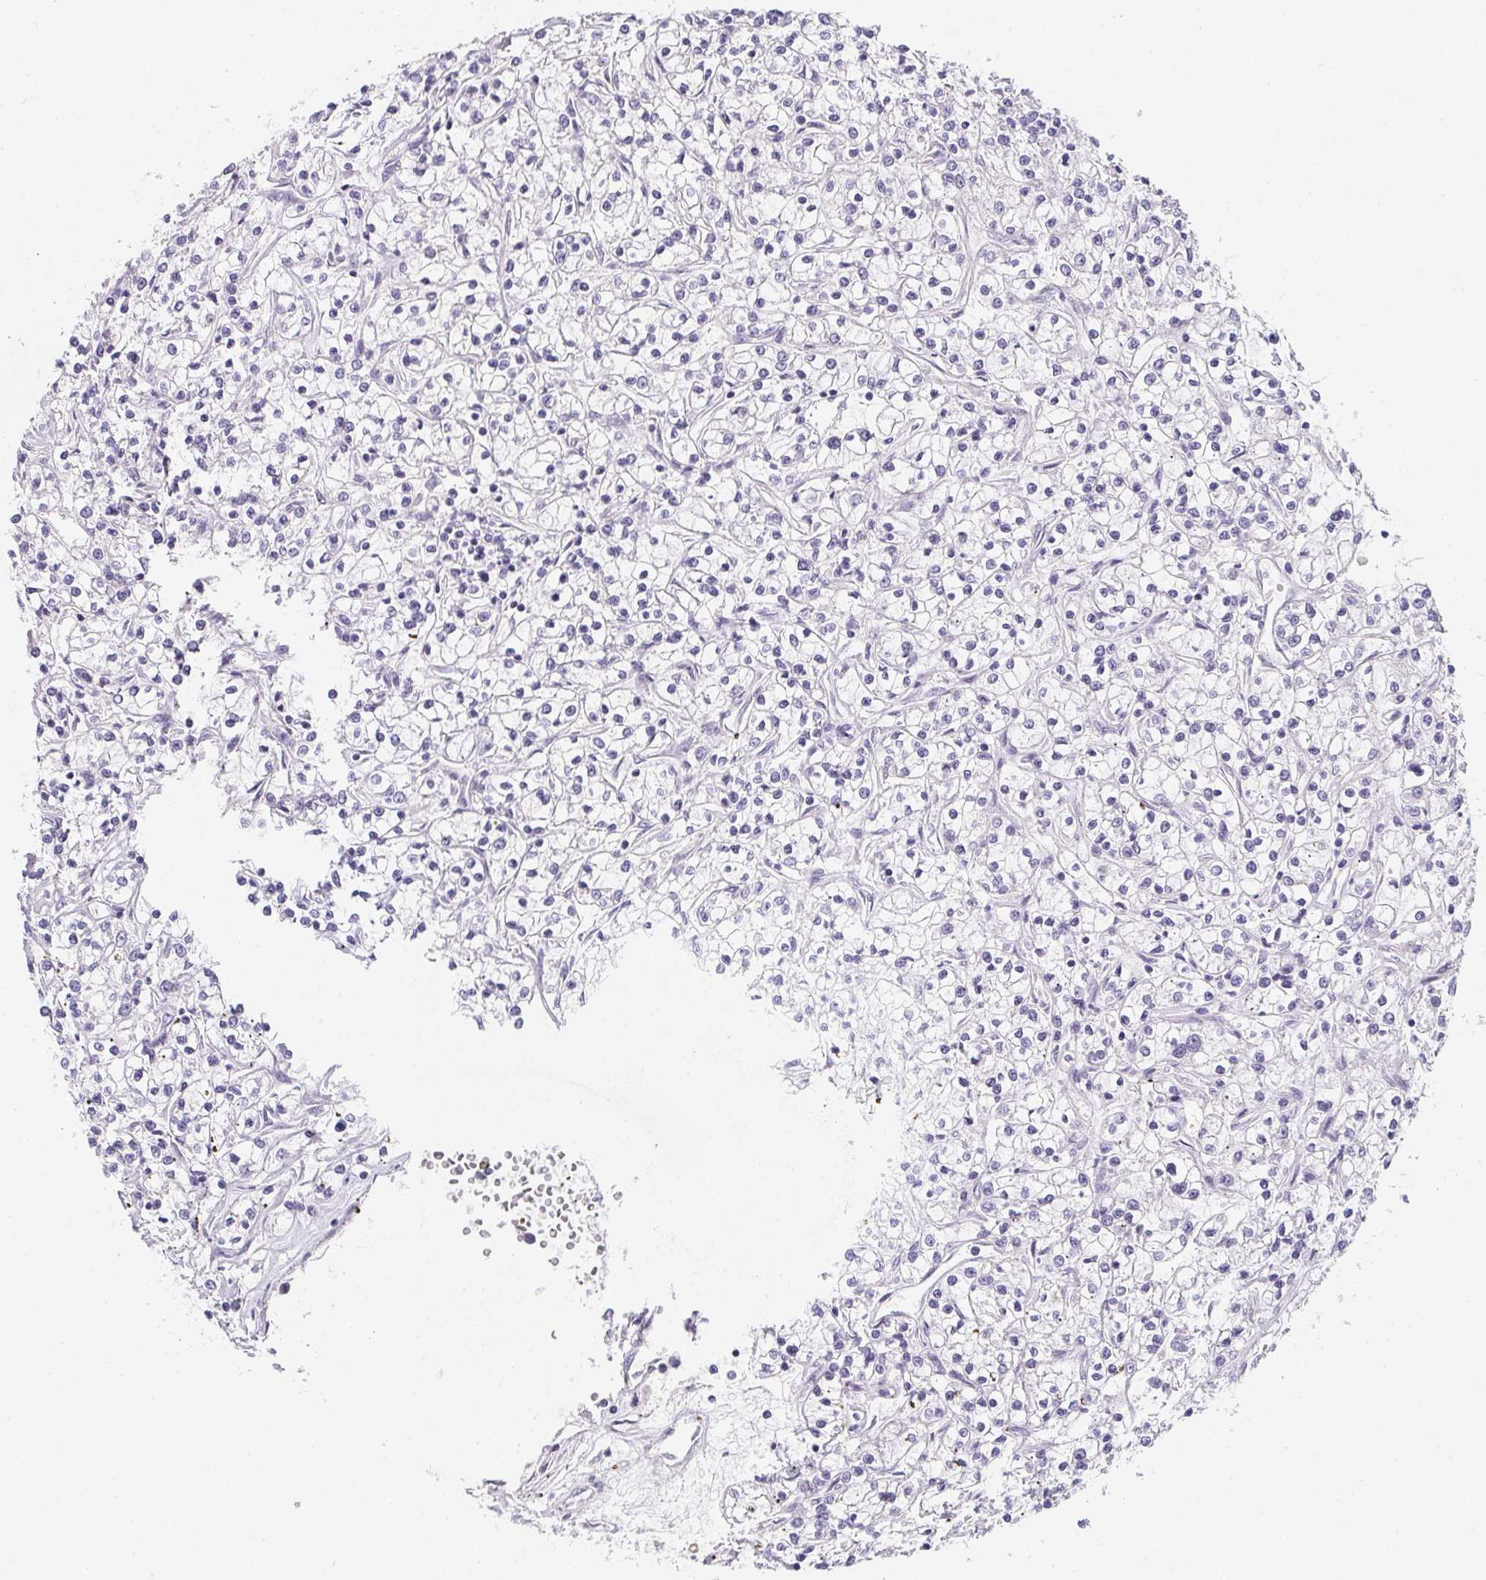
{"staining": {"intensity": "negative", "quantity": "none", "location": "none"}, "tissue": "renal cancer", "cell_type": "Tumor cells", "image_type": "cancer", "snomed": [{"axis": "morphology", "description": "Adenocarcinoma, NOS"}, {"axis": "topography", "description": "Kidney"}], "caption": "This is an IHC micrograph of human renal cancer (adenocarcinoma). There is no positivity in tumor cells.", "gene": "MAP1A", "patient": {"sex": "female", "age": 59}}